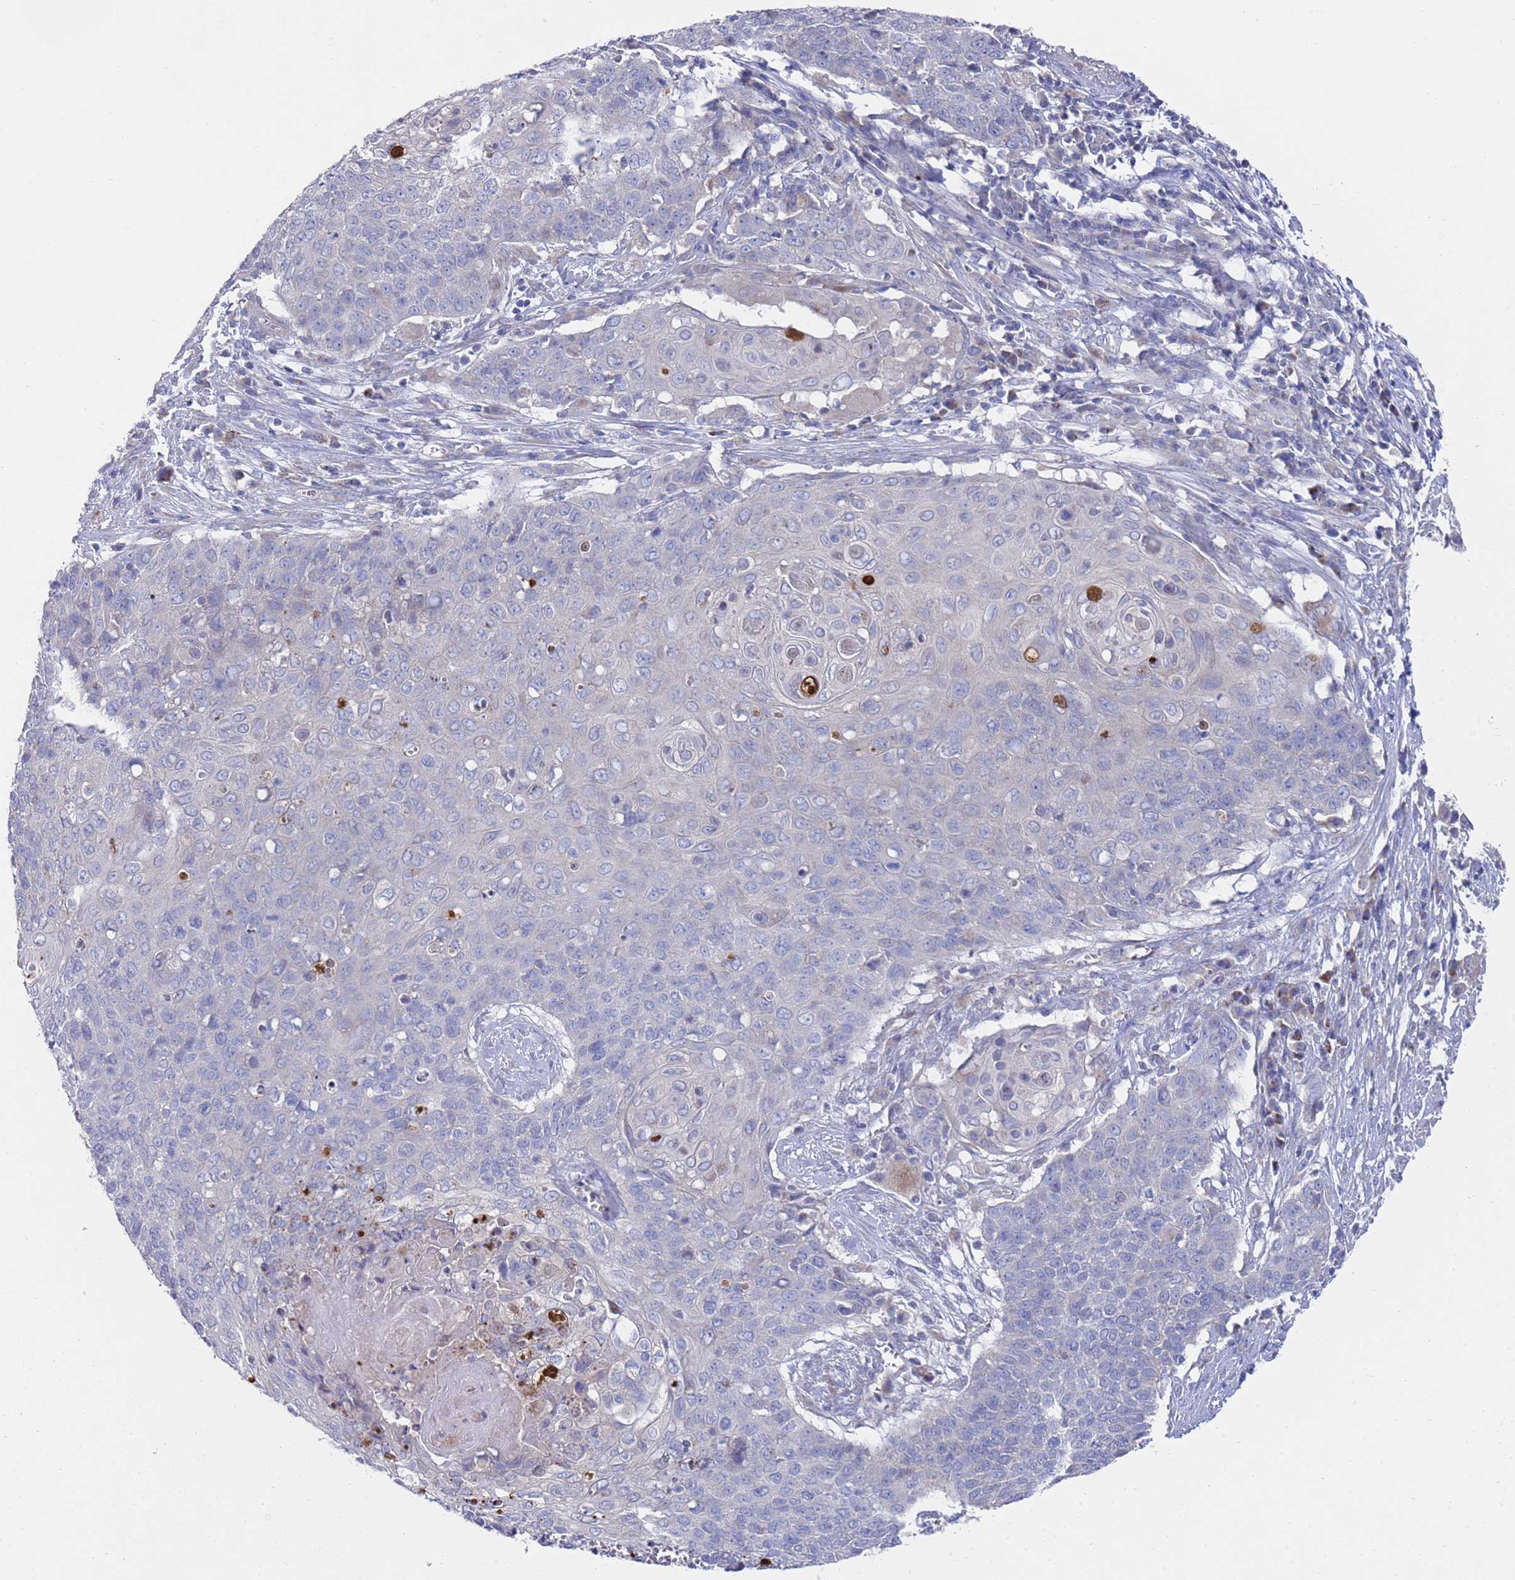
{"staining": {"intensity": "negative", "quantity": "none", "location": "none"}, "tissue": "cervical cancer", "cell_type": "Tumor cells", "image_type": "cancer", "snomed": [{"axis": "morphology", "description": "Squamous cell carcinoma, NOS"}, {"axis": "topography", "description": "Cervix"}], "caption": "Cervical cancer (squamous cell carcinoma) was stained to show a protein in brown. There is no significant positivity in tumor cells. Brightfield microscopy of immunohistochemistry stained with DAB (3,3'-diaminobenzidine) (brown) and hematoxylin (blue), captured at high magnification.", "gene": "NPEPPS", "patient": {"sex": "female", "age": 39}}